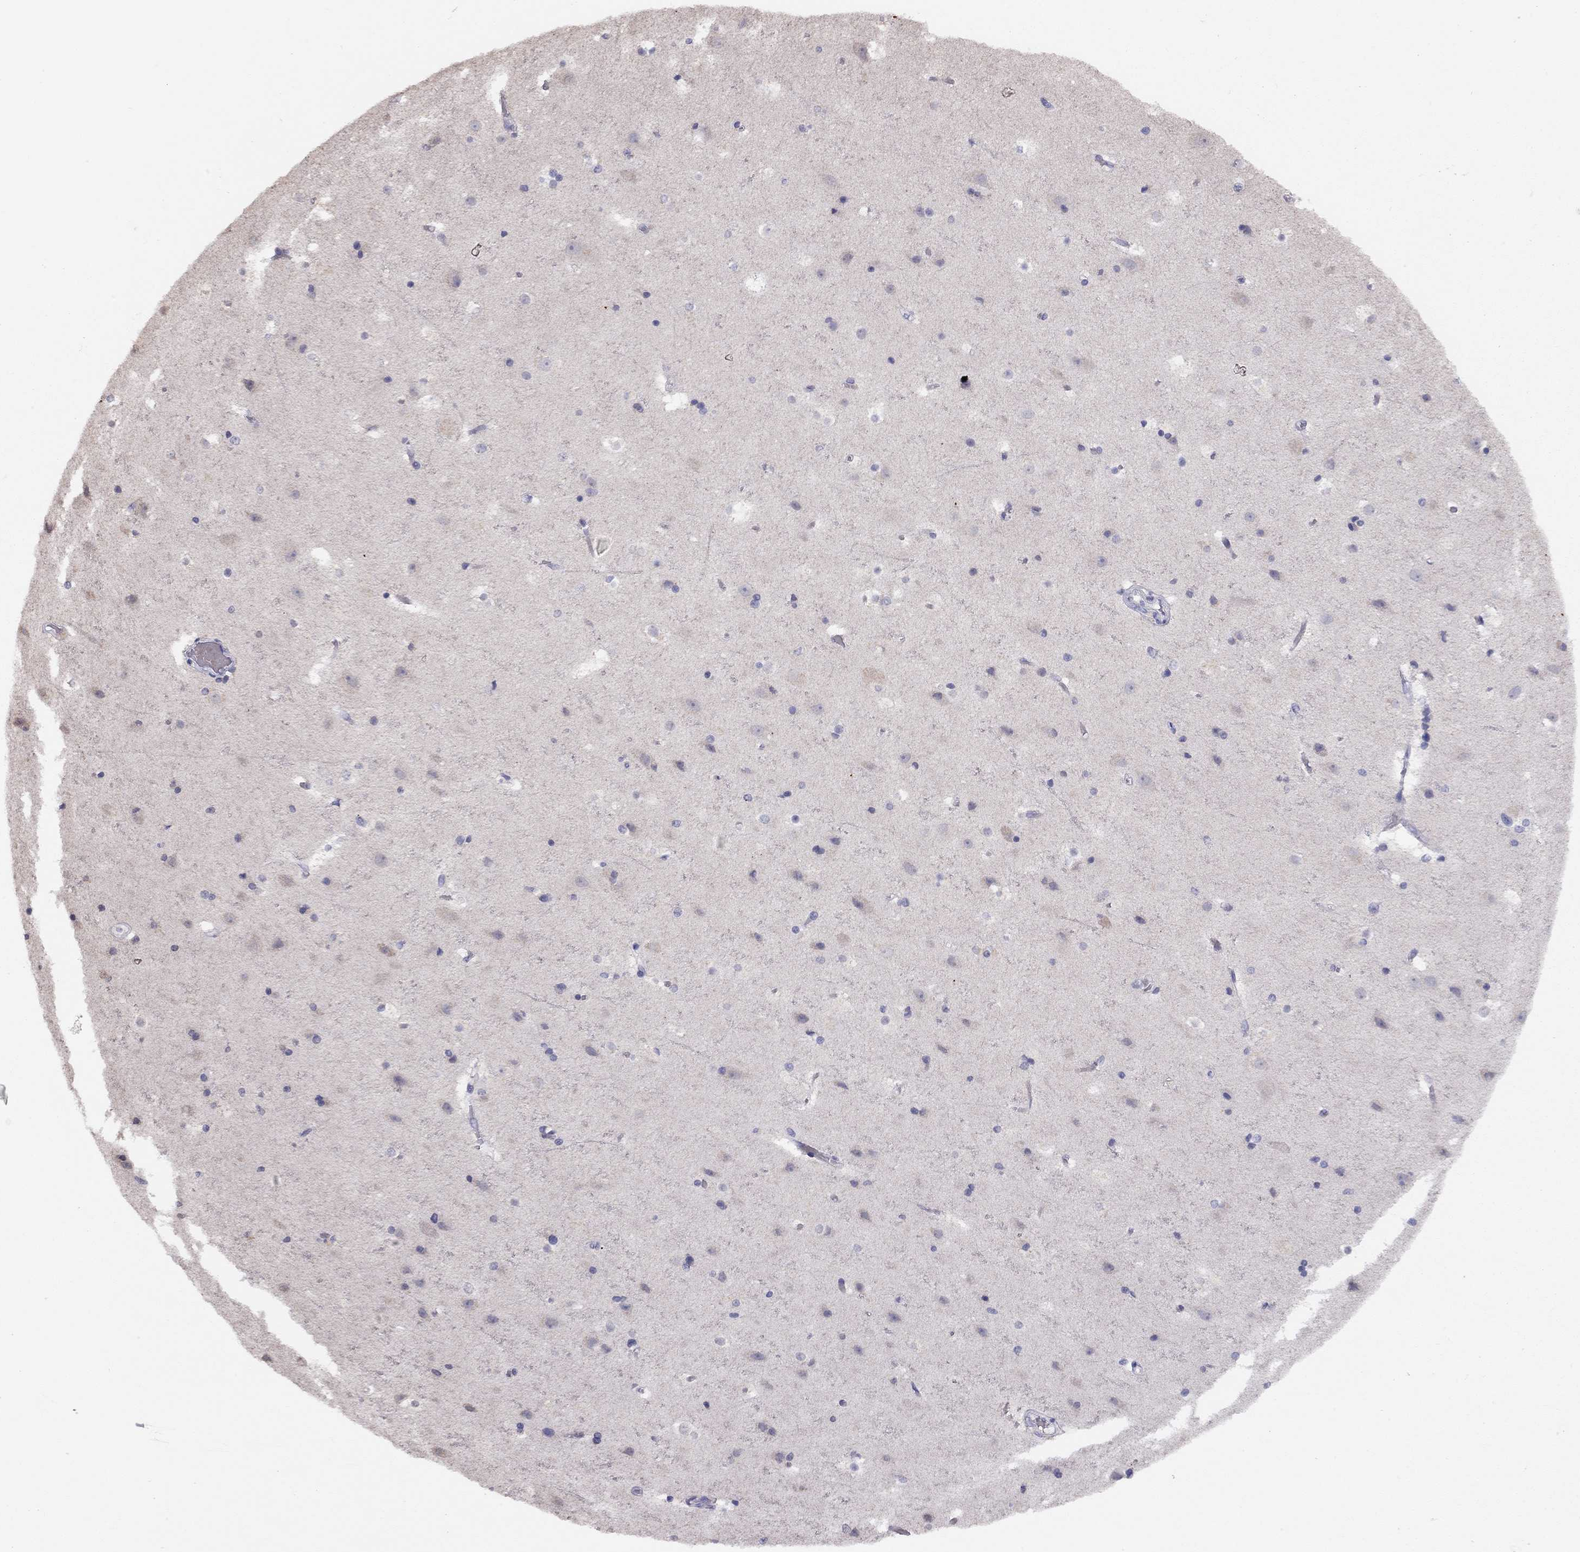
{"staining": {"intensity": "negative", "quantity": "none", "location": "none"}, "tissue": "cerebral cortex", "cell_type": "Endothelial cells", "image_type": "normal", "snomed": [{"axis": "morphology", "description": "Normal tissue, NOS"}, {"axis": "topography", "description": "Cerebral cortex"}], "caption": "This is an immunohistochemistry histopathology image of benign cerebral cortex. There is no expression in endothelial cells.", "gene": "CITED1", "patient": {"sex": "female", "age": 52}}